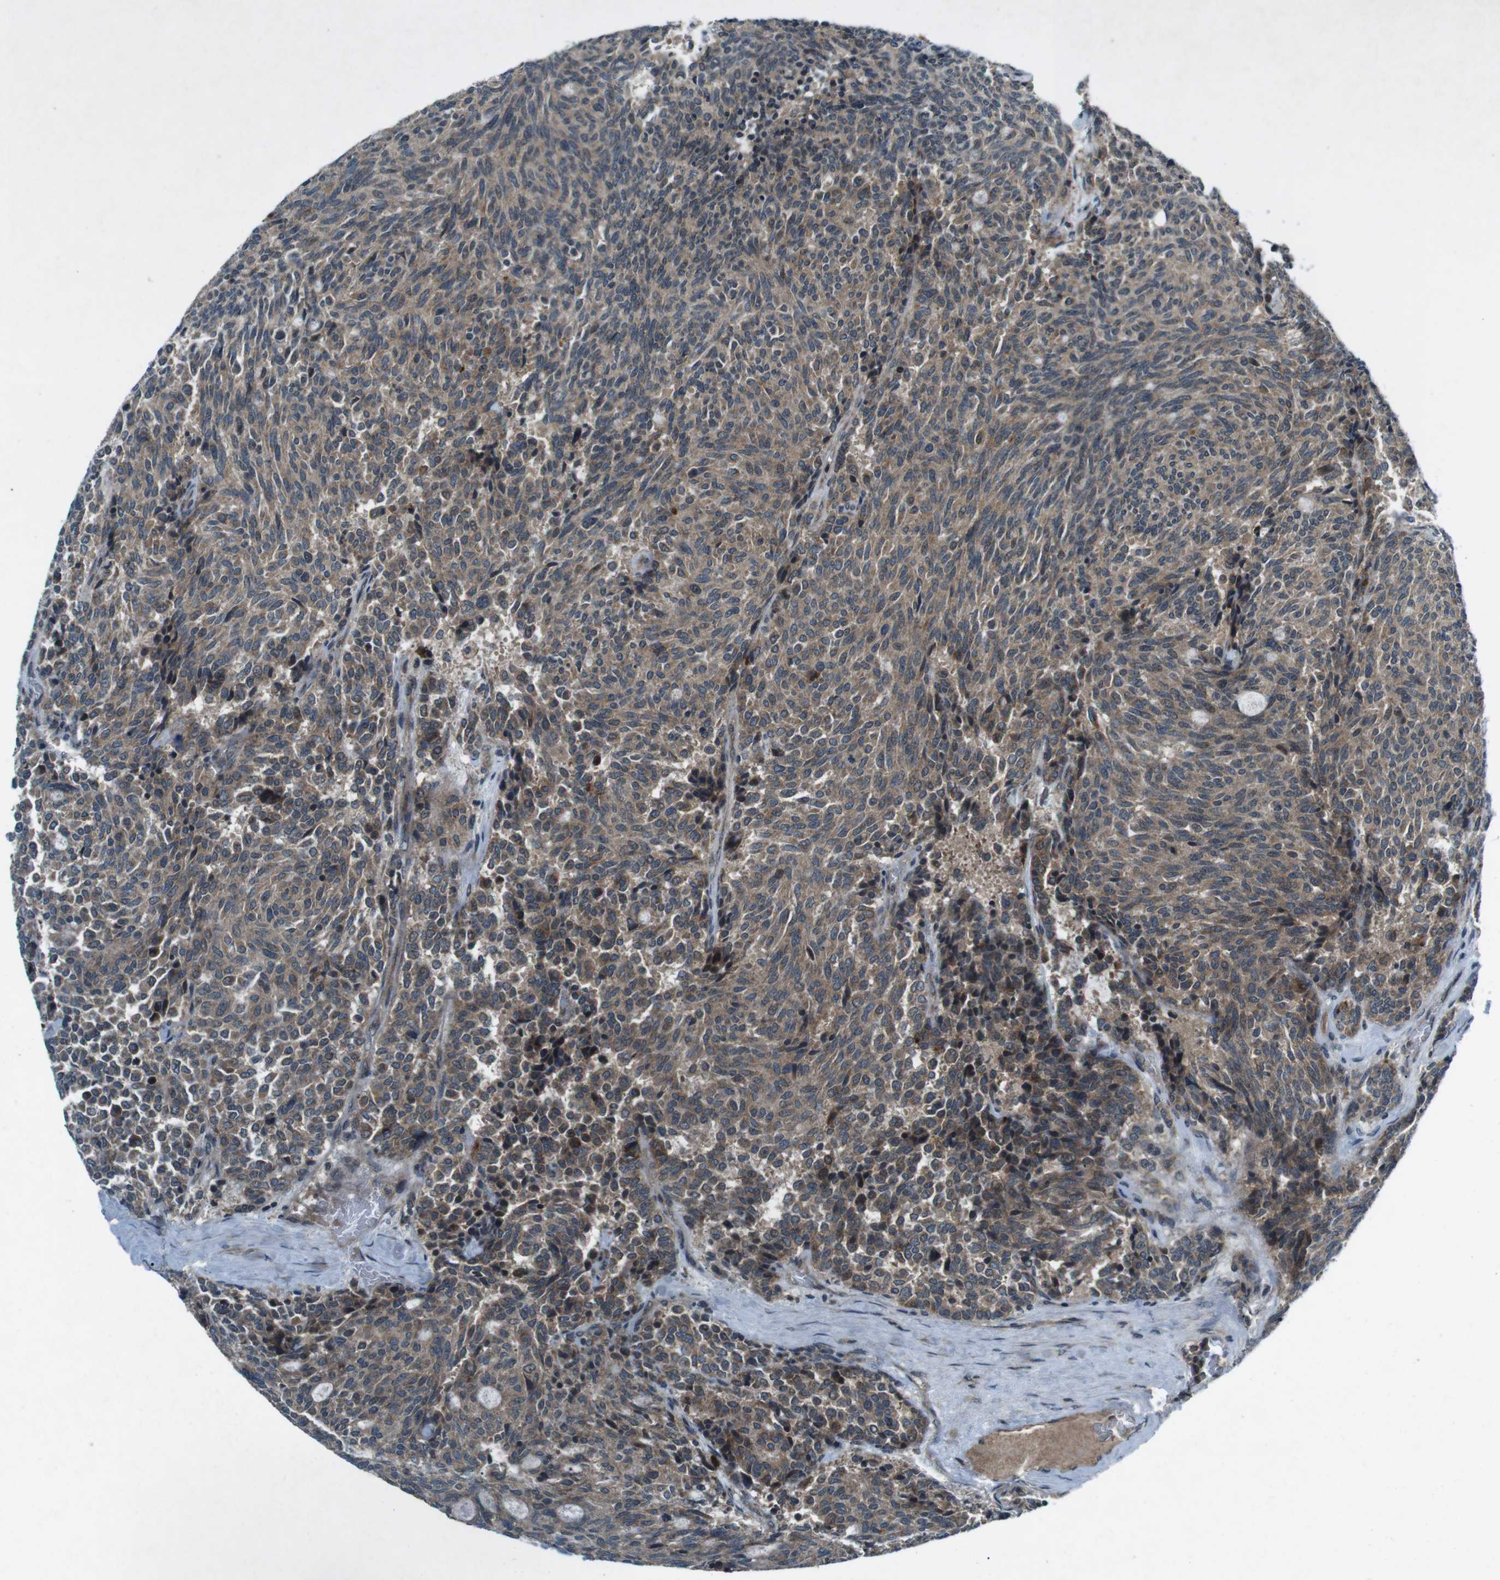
{"staining": {"intensity": "moderate", "quantity": "25%-75%", "location": "cytoplasmic/membranous"}, "tissue": "carcinoid", "cell_type": "Tumor cells", "image_type": "cancer", "snomed": [{"axis": "morphology", "description": "Carcinoid, malignant, NOS"}, {"axis": "topography", "description": "Pancreas"}], "caption": "Protein expression analysis of carcinoid exhibits moderate cytoplasmic/membranous positivity in about 25%-75% of tumor cells.", "gene": "CDK16", "patient": {"sex": "female", "age": 54}}